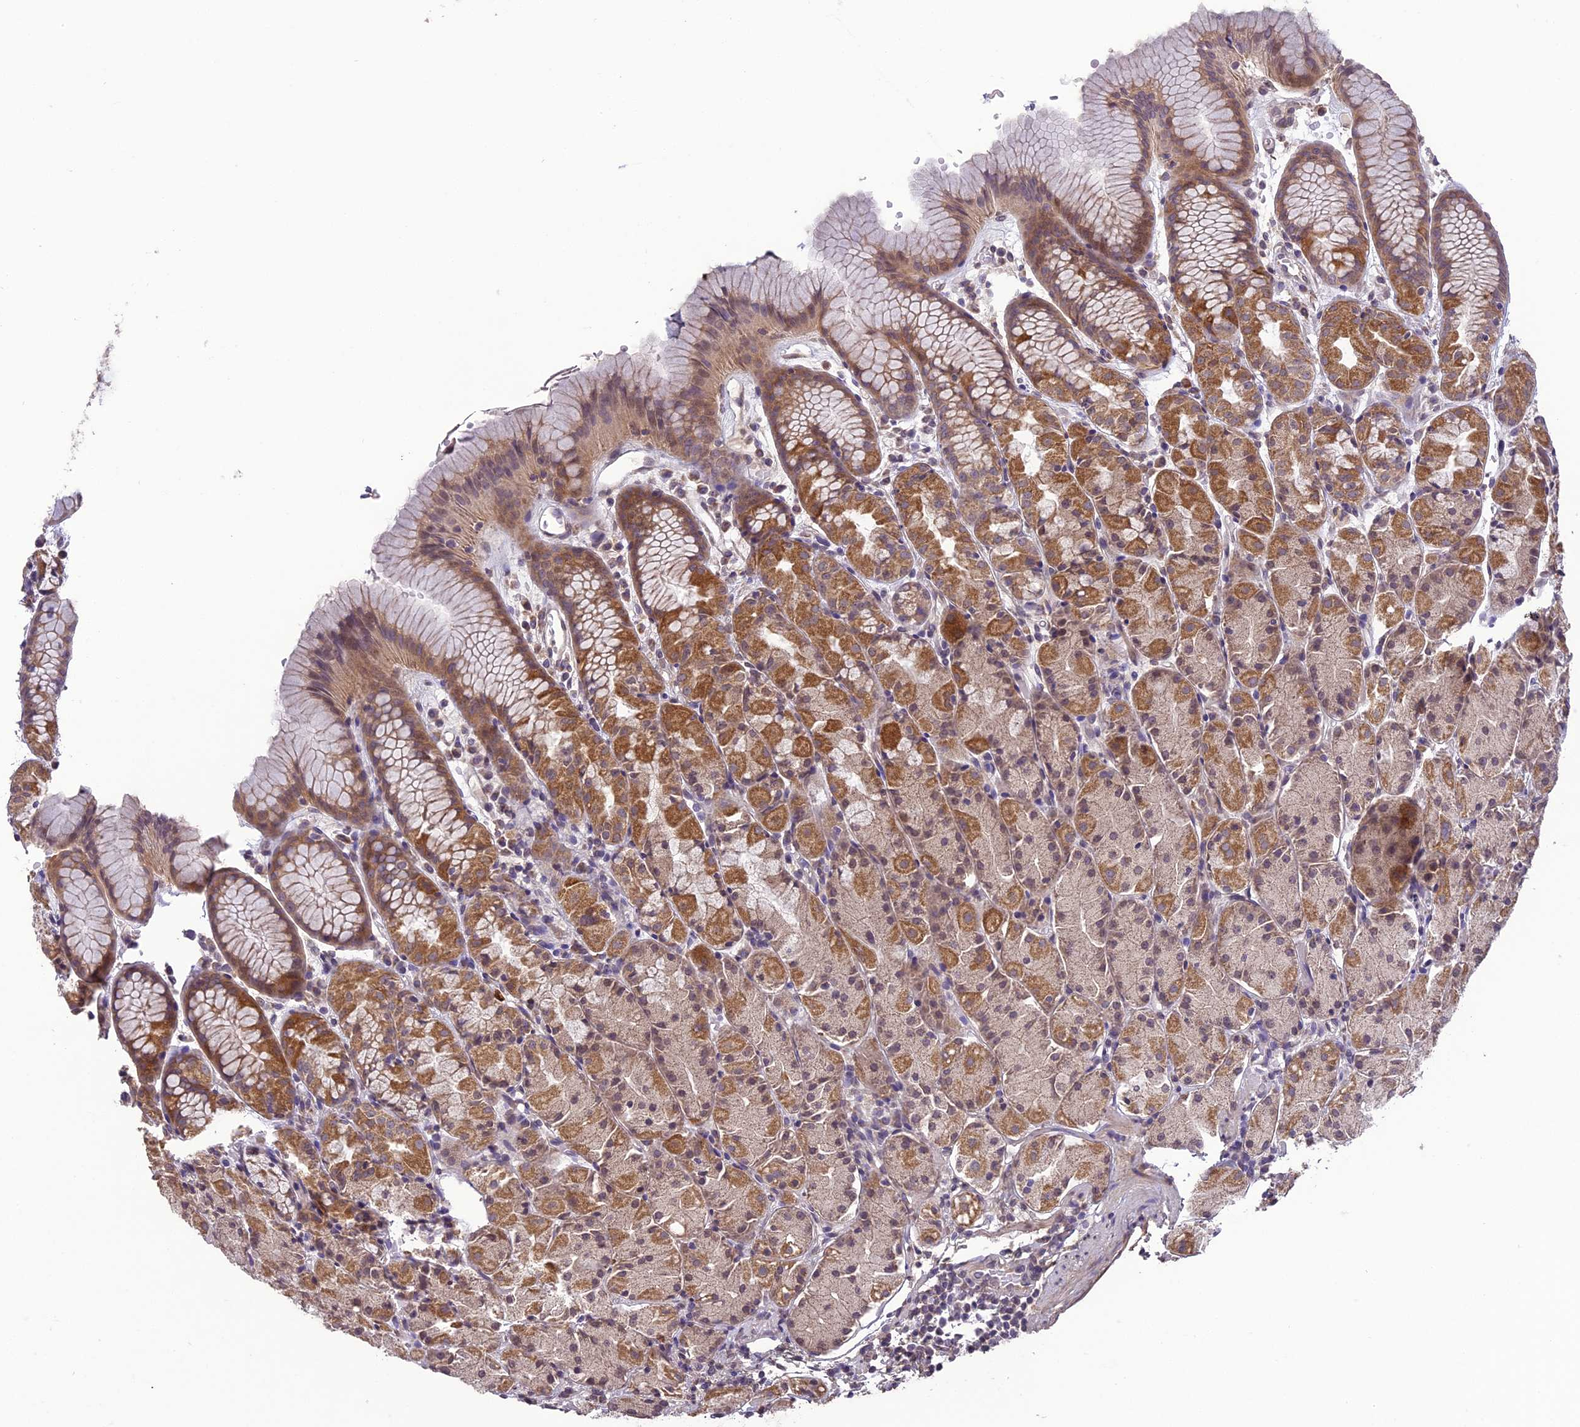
{"staining": {"intensity": "moderate", "quantity": ">75%", "location": "cytoplasmic/membranous"}, "tissue": "stomach", "cell_type": "Glandular cells", "image_type": "normal", "snomed": [{"axis": "morphology", "description": "Normal tissue, NOS"}, {"axis": "topography", "description": "Stomach, upper"}], "caption": "A medium amount of moderate cytoplasmic/membranous positivity is seen in approximately >75% of glandular cells in normal stomach.", "gene": "ERG28", "patient": {"sex": "male", "age": 47}}